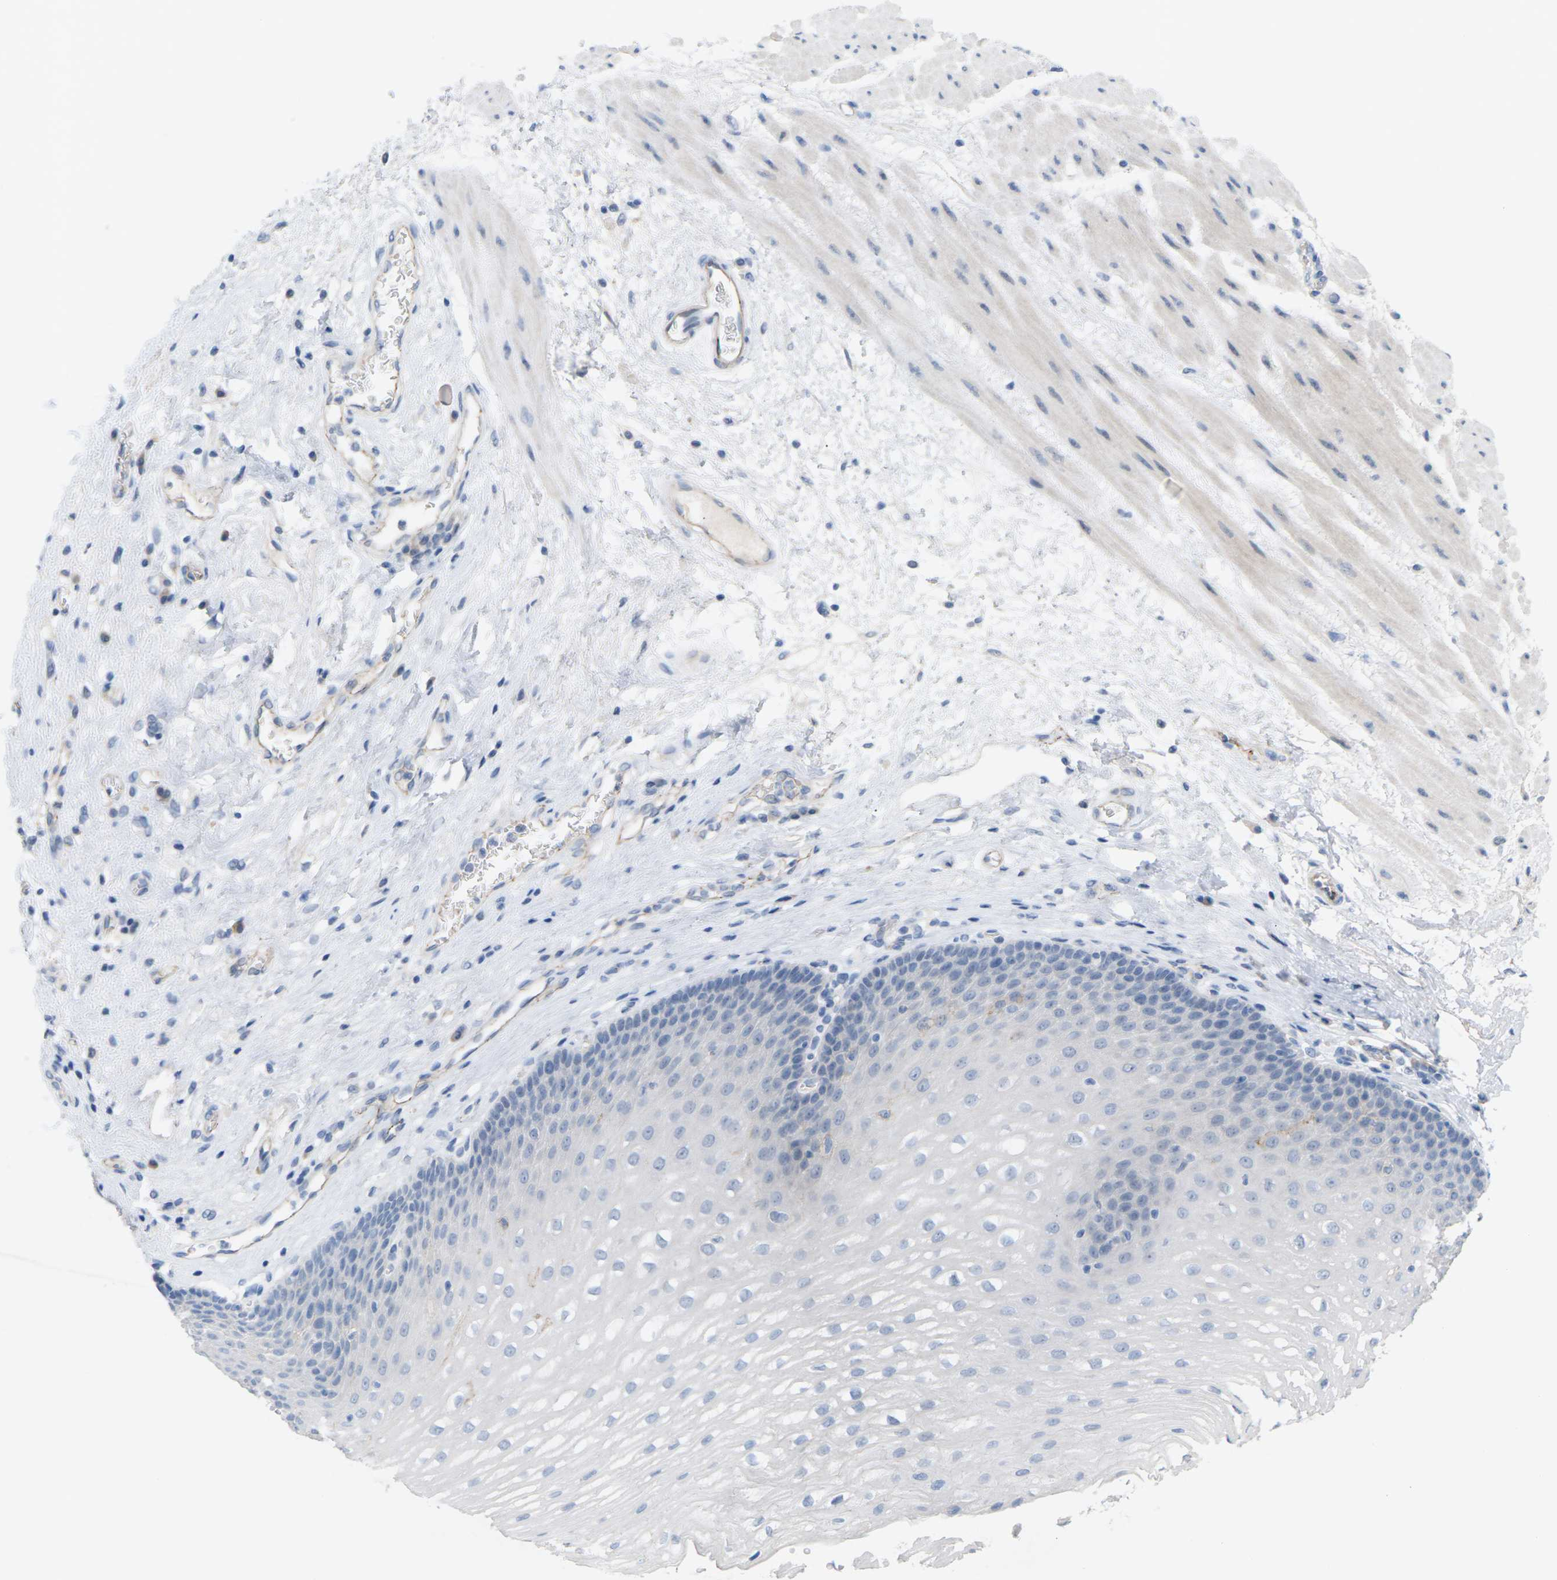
{"staining": {"intensity": "negative", "quantity": "none", "location": "none"}, "tissue": "esophagus", "cell_type": "Squamous epithelial cells", "image_type": "normal", "snomed": [{"axis": "morphology", "description": "Normal tissue, NOS"}, {"axis": "topography", "description": "Esophagus"}], "caption": "Immunohistochemistry of normal esophagus displays no expression in squamous epithelial cells.", "gene": "CLDN3", "patient": {"sex": "male", "age": 48}}